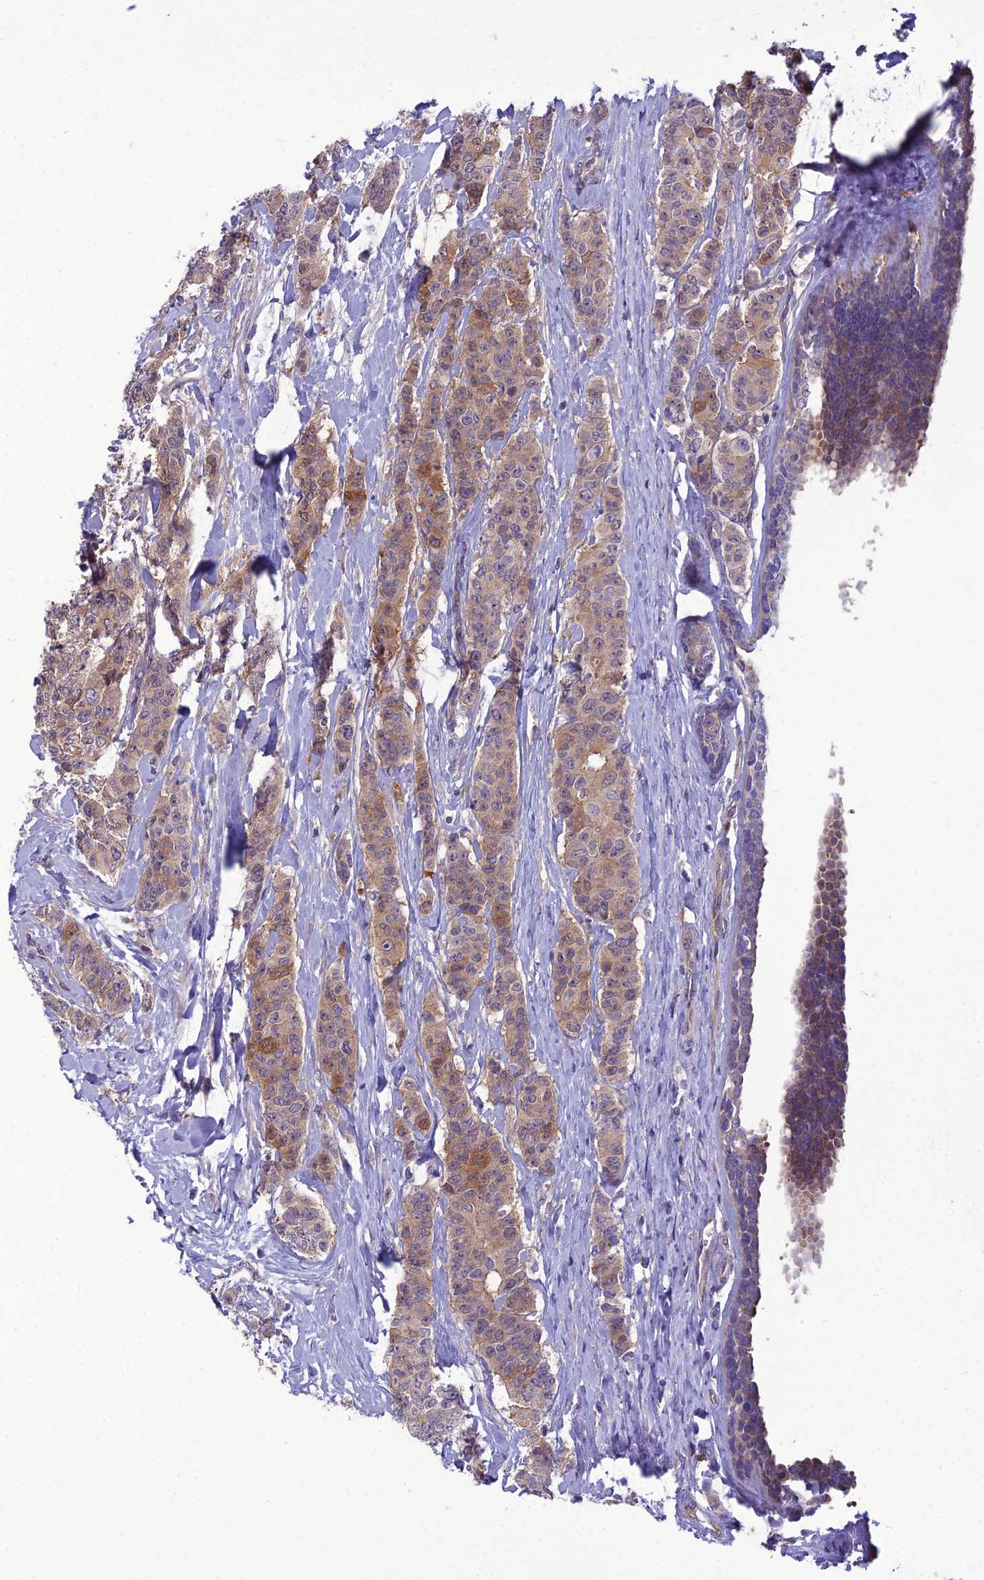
{"staining": {"intensity": "moderate", "quantity": "25%-75%", "location": "cytoplasmic/membranous"}, "tissue": "breast cancer", "cell_type": "Tumor cells", "image_type": "cancer", "snomed": [{"axis": "morphology", "description": "Duct carcinoma"}, {"axis": "topography", "description": "Breast"}], "caption": "IHC image of human breast infiltrating ductal carcinoma stained for a protein (brown), which demonstrates medium levels of moderate cytoplasmic/membranous positivity in approximately 25%-75% of tumor cells.", "gene": "GDF6", "patient": {"sex": "female", "age": 40}}